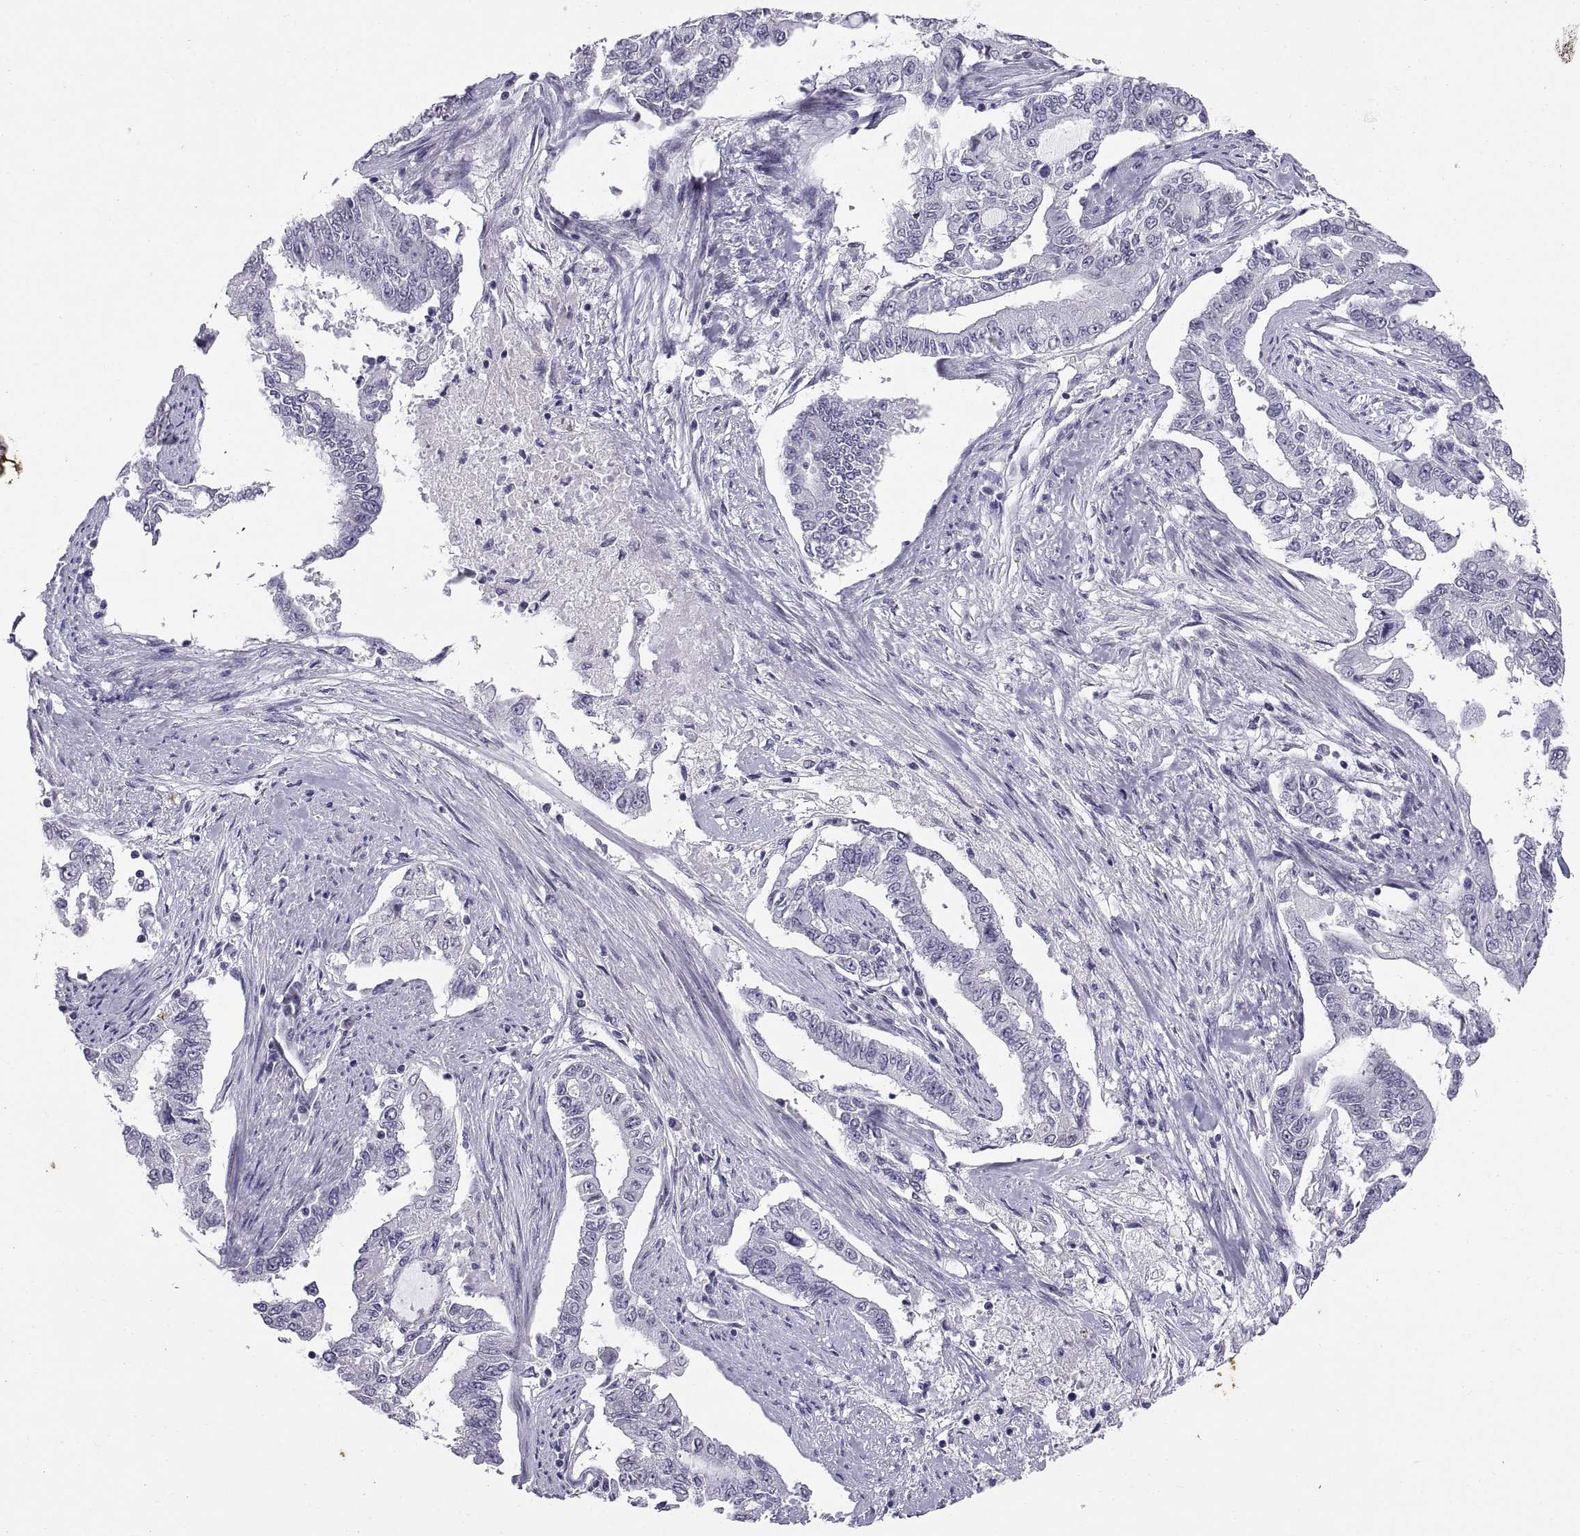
{"staining": {"intensity": "negative", "quantity": "none", "location": "none"}, "tissue": "endometrial cancer", "cell_type": "Tumor cells", "image_type": "cancer", "snomed": [{"axis": "morphology", "description": "Adenocarcinoma, NOS"}, {"axis": "topography", "description": "Uterus"}], "caption": "Immunohistochemistry micrograph of neoplastic tissue: adenocarcinoma (endometrial) stained with DAB demonstrates no significant protein expression in tumor cells.", "gene": "KRT77", "patient": {"sex": "female", "age": 59}}